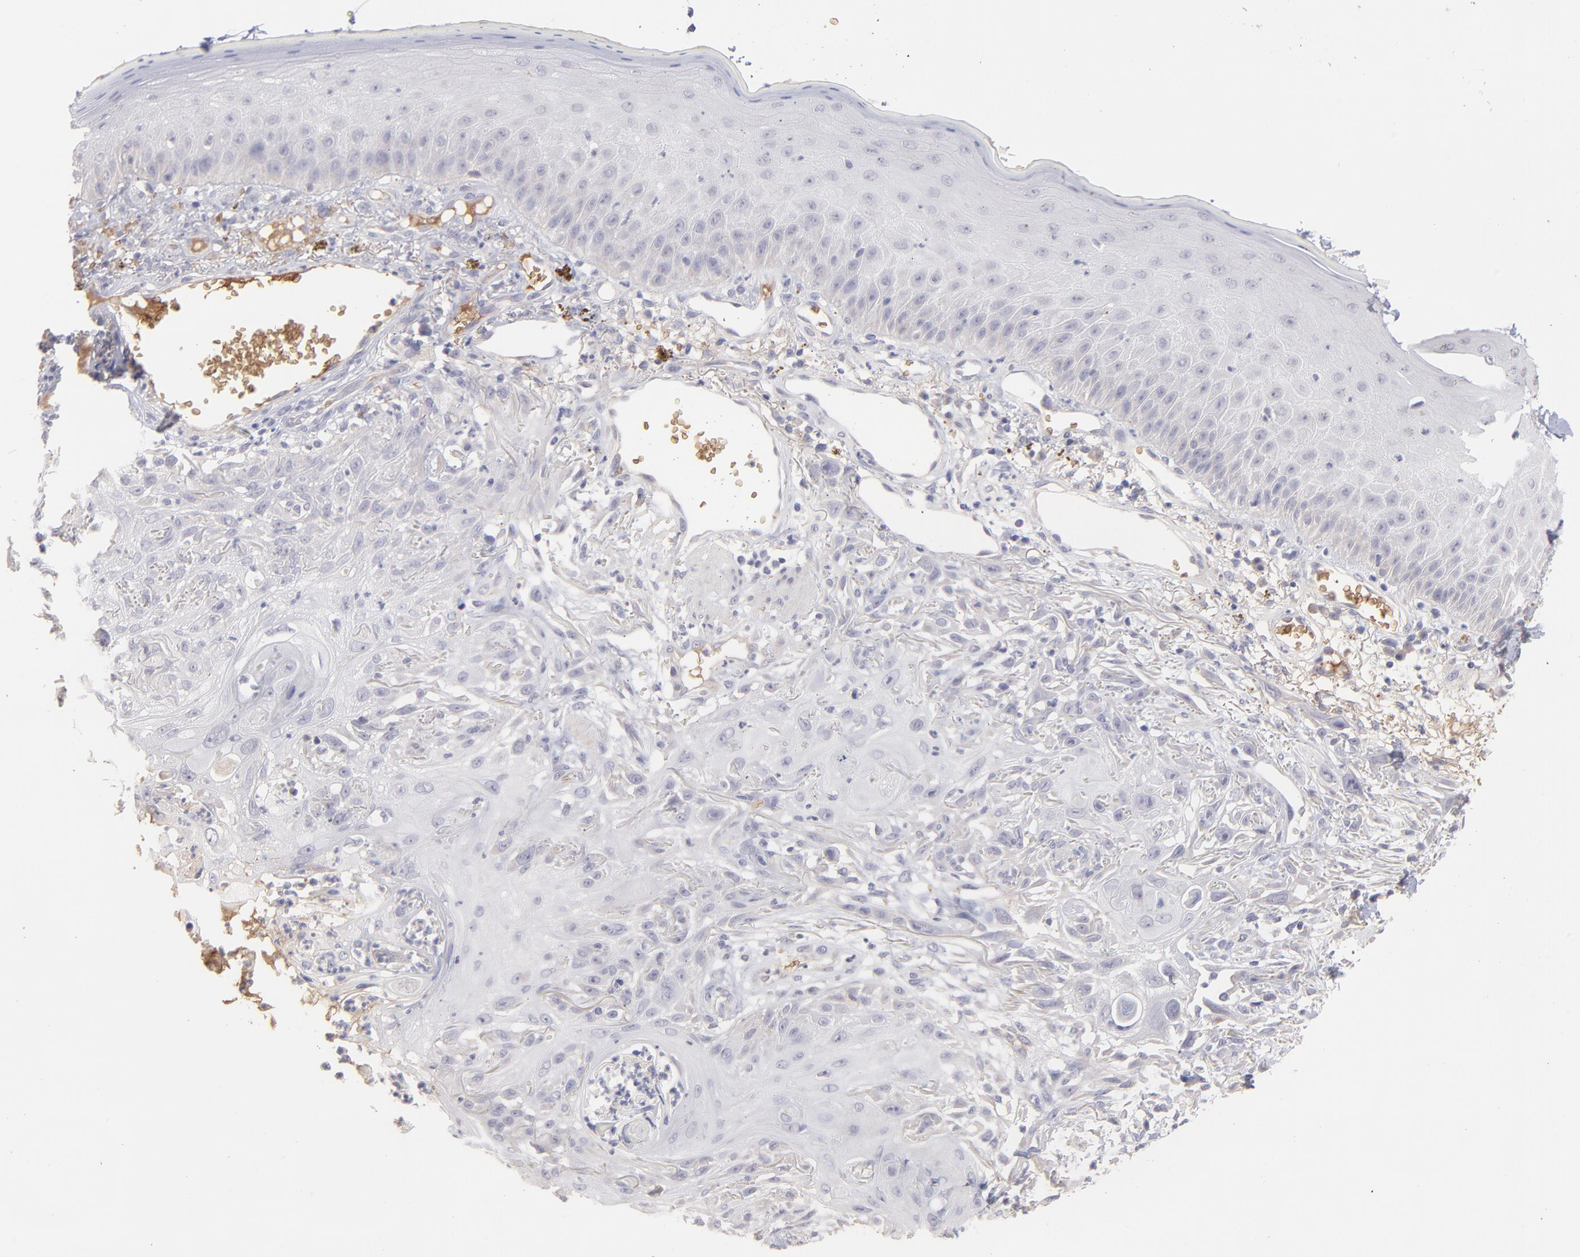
{"staining": {"intensity": "negative", "quantity": "none", "location": "none"}, "tissue": "skin cancer", "cell_type": "Tumor cells", "image_type": "cancer", "snomed": [{"axis": "morphology", "description": "Squamous cell carcinoma, NOS"}, {"axis": "topography", "description": "Skin"}], "caption": "An IHC image of skin cancer is shown. There is no staining in tumor cells of skin cancer.", "gene": "F13B", "patient": {"sex": "female", "age": 59}}